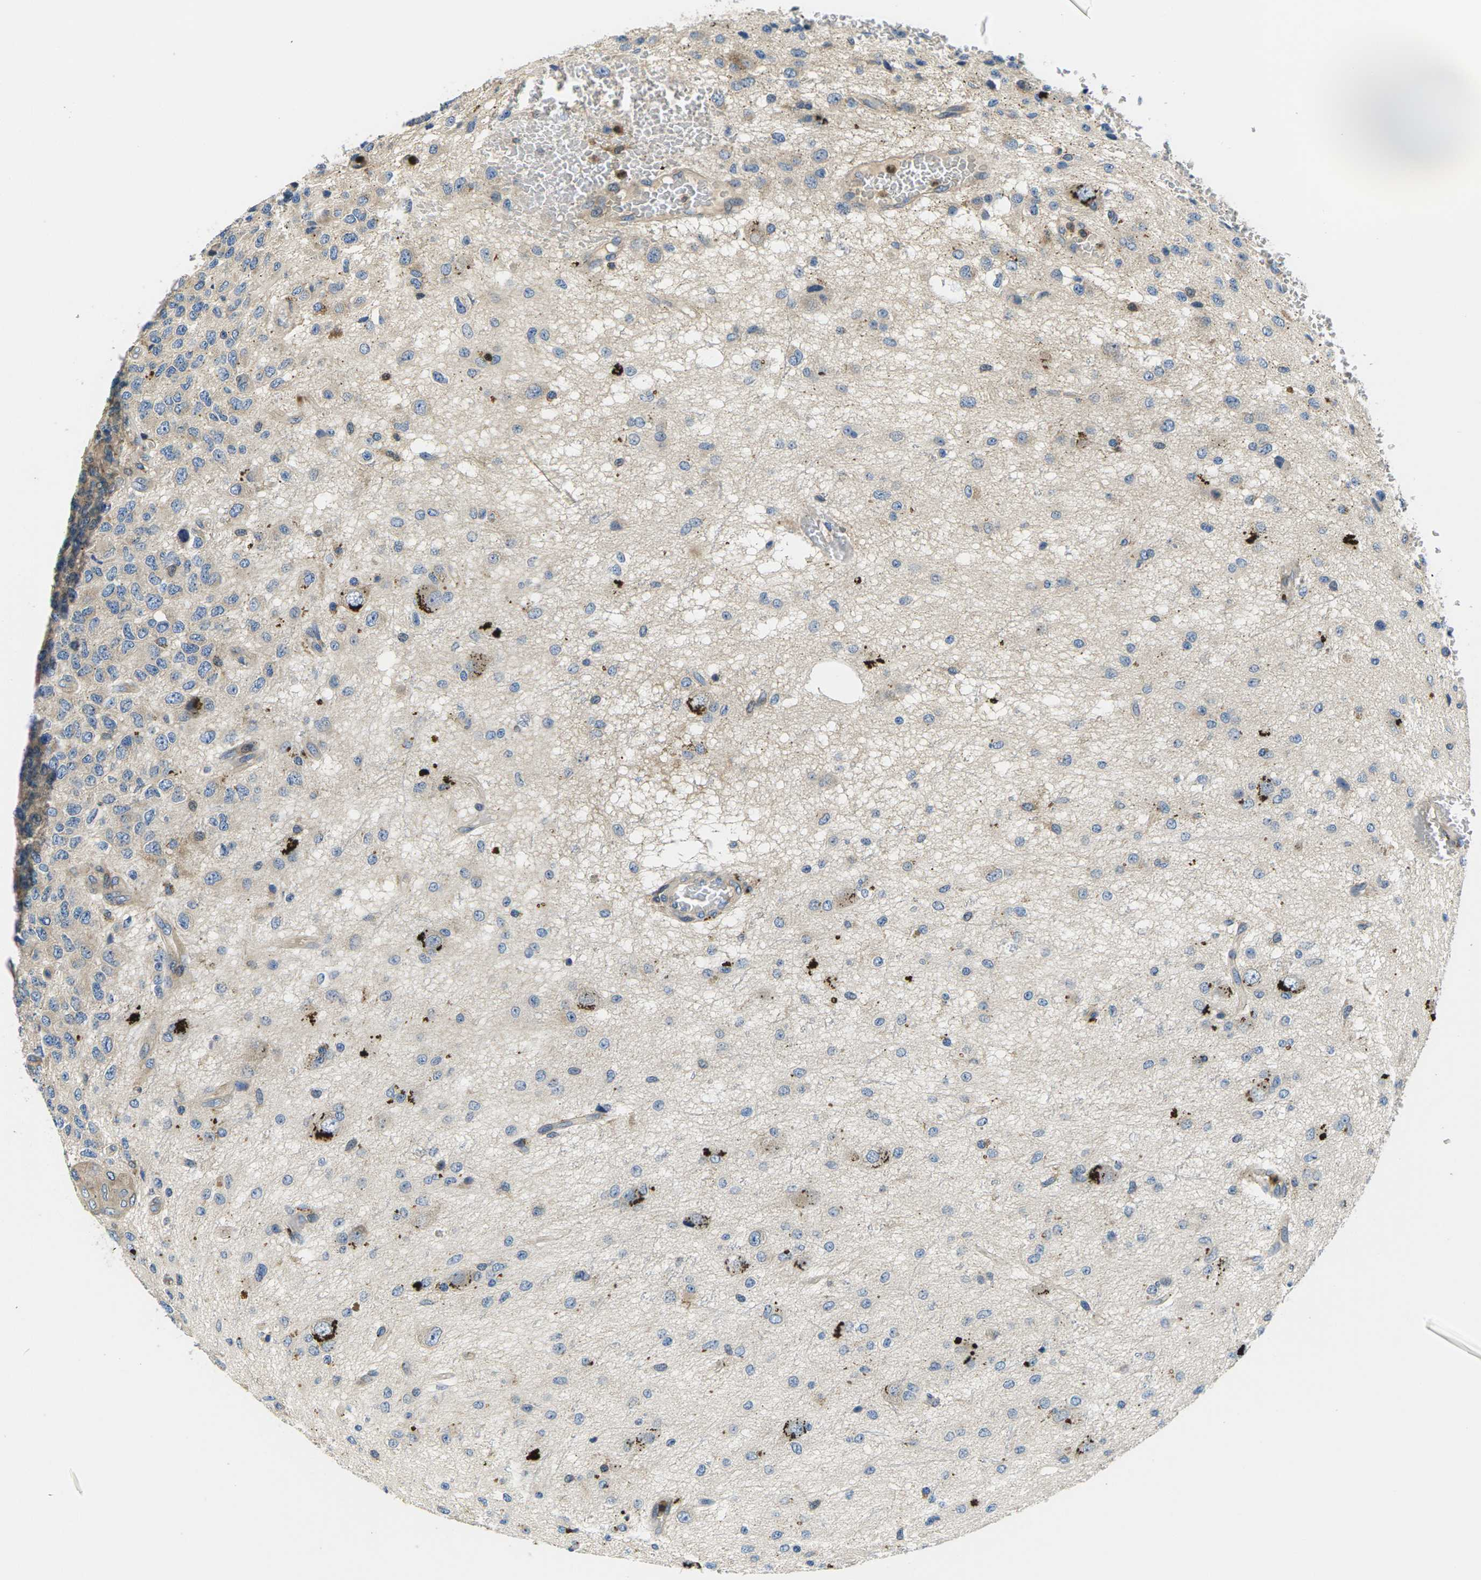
{"staining": {"intensity": "negative", "quantity": "none", "location": "none"}, "tissue": "glioma", "cell_type": "Tumor cells", "image_type": "cancer", "snomed": [{"axis": "morphology", "description": "Glioma, malignant, High grade"}, {"axis": "topography", "description": "pancreas cauda"}], "caption": "Tumor cells show no significant expression in high-grade glioma (malignant).", "gene": "PLCE1", "patient": {"sex": "male", "age": 60}}